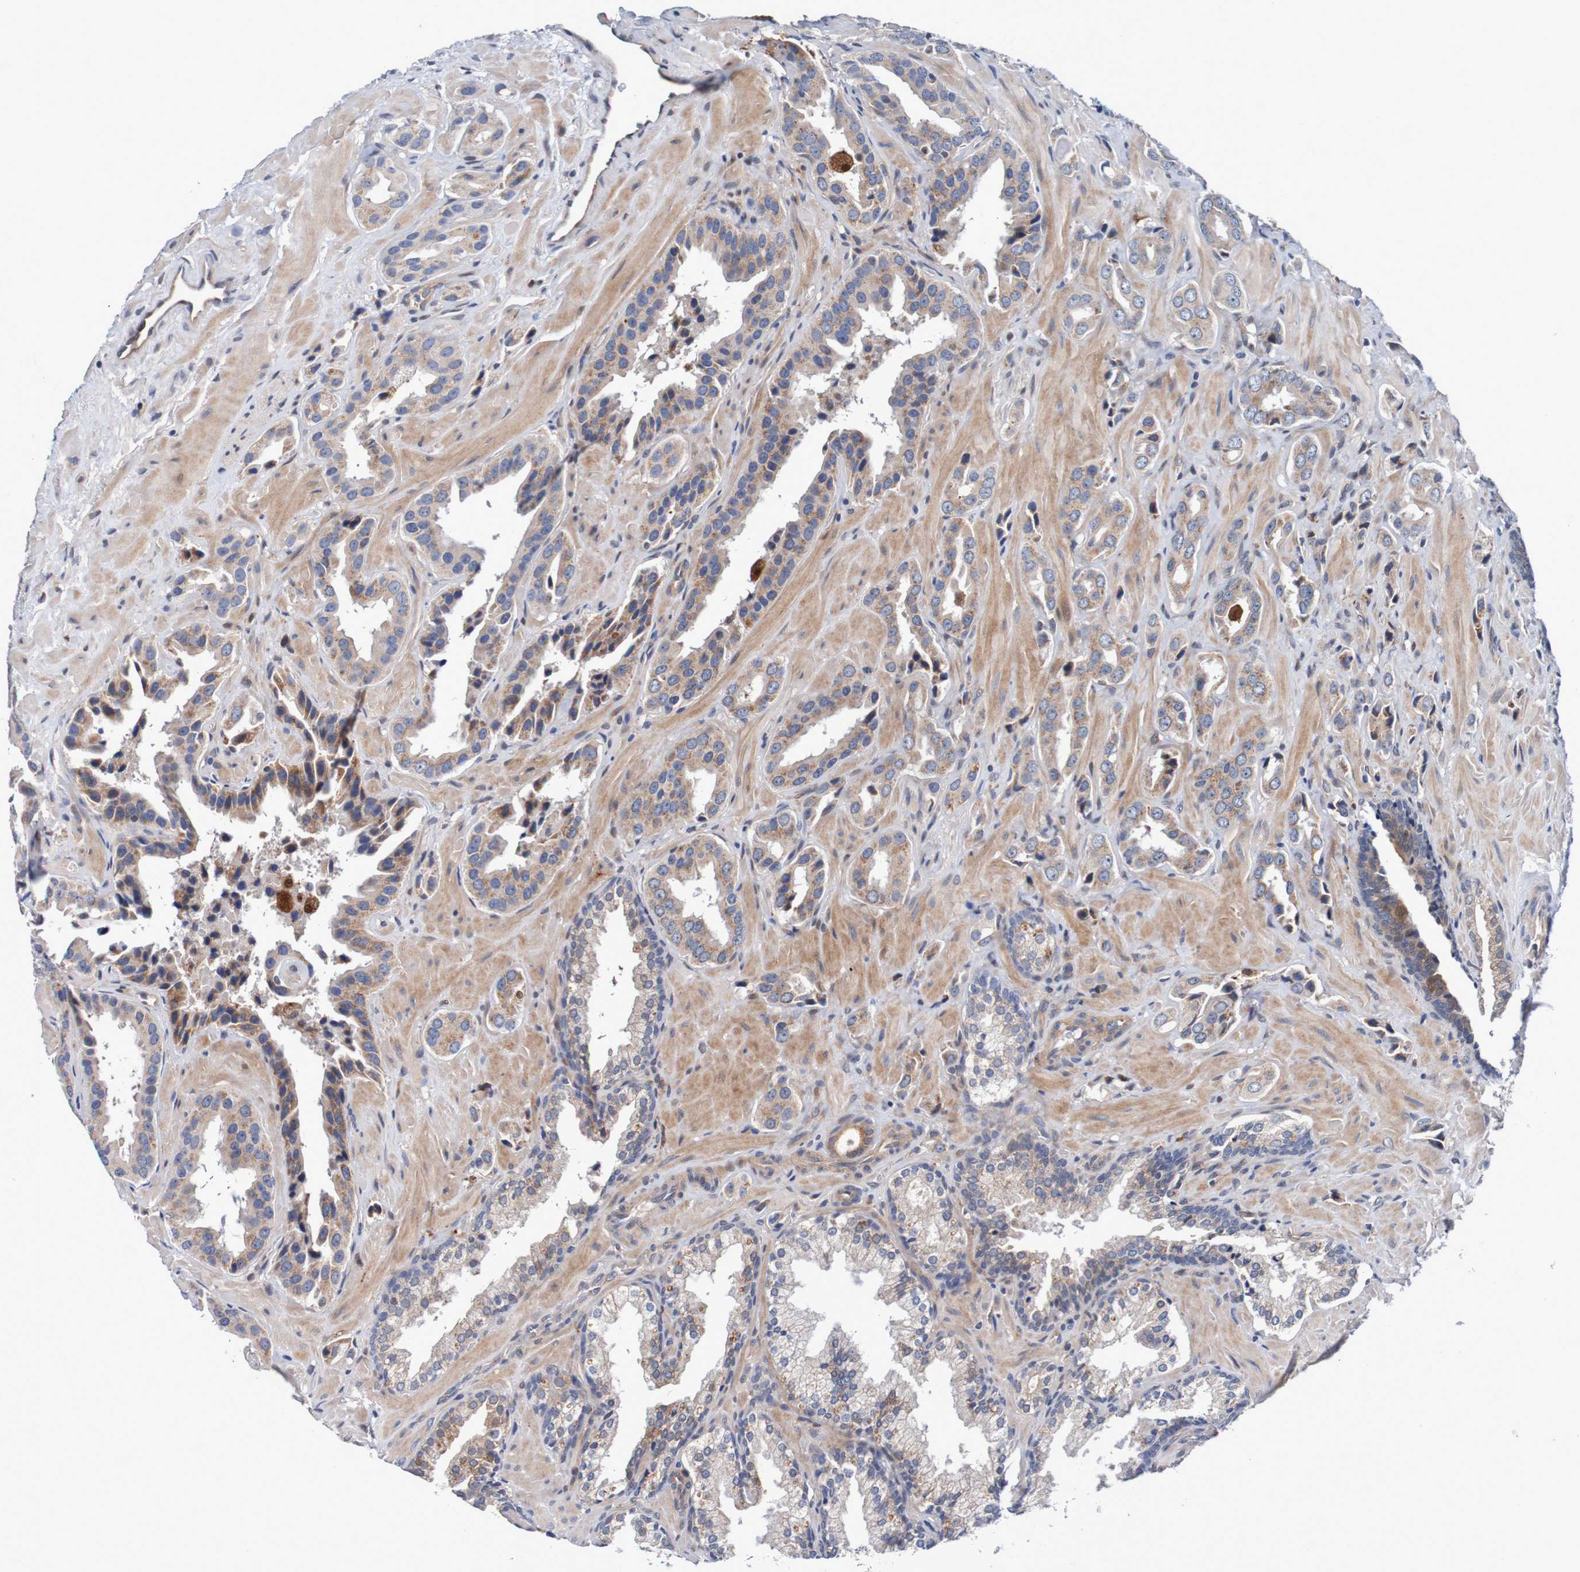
{"staining": {"intensity": "weak", "quantity": ">75%", "location": "cytoplasmic/membranous"}, "tissue": "prostate cancer", "cell_type": "Tumor cells", "image_type": "cancer", "snomed": [{"axis": "morphology", "description": "Adenocarcinoma, High grade"}, {"axis": "topography", "description": "Prostate"}], "caption": "Weak cytoplasmic/membranous expression is identified in approximately >75% of tumor cells in prostate high-grade adenocarcinoma.", "gene": "CPED1", "patient": {"sex": "male", "age": 64}}